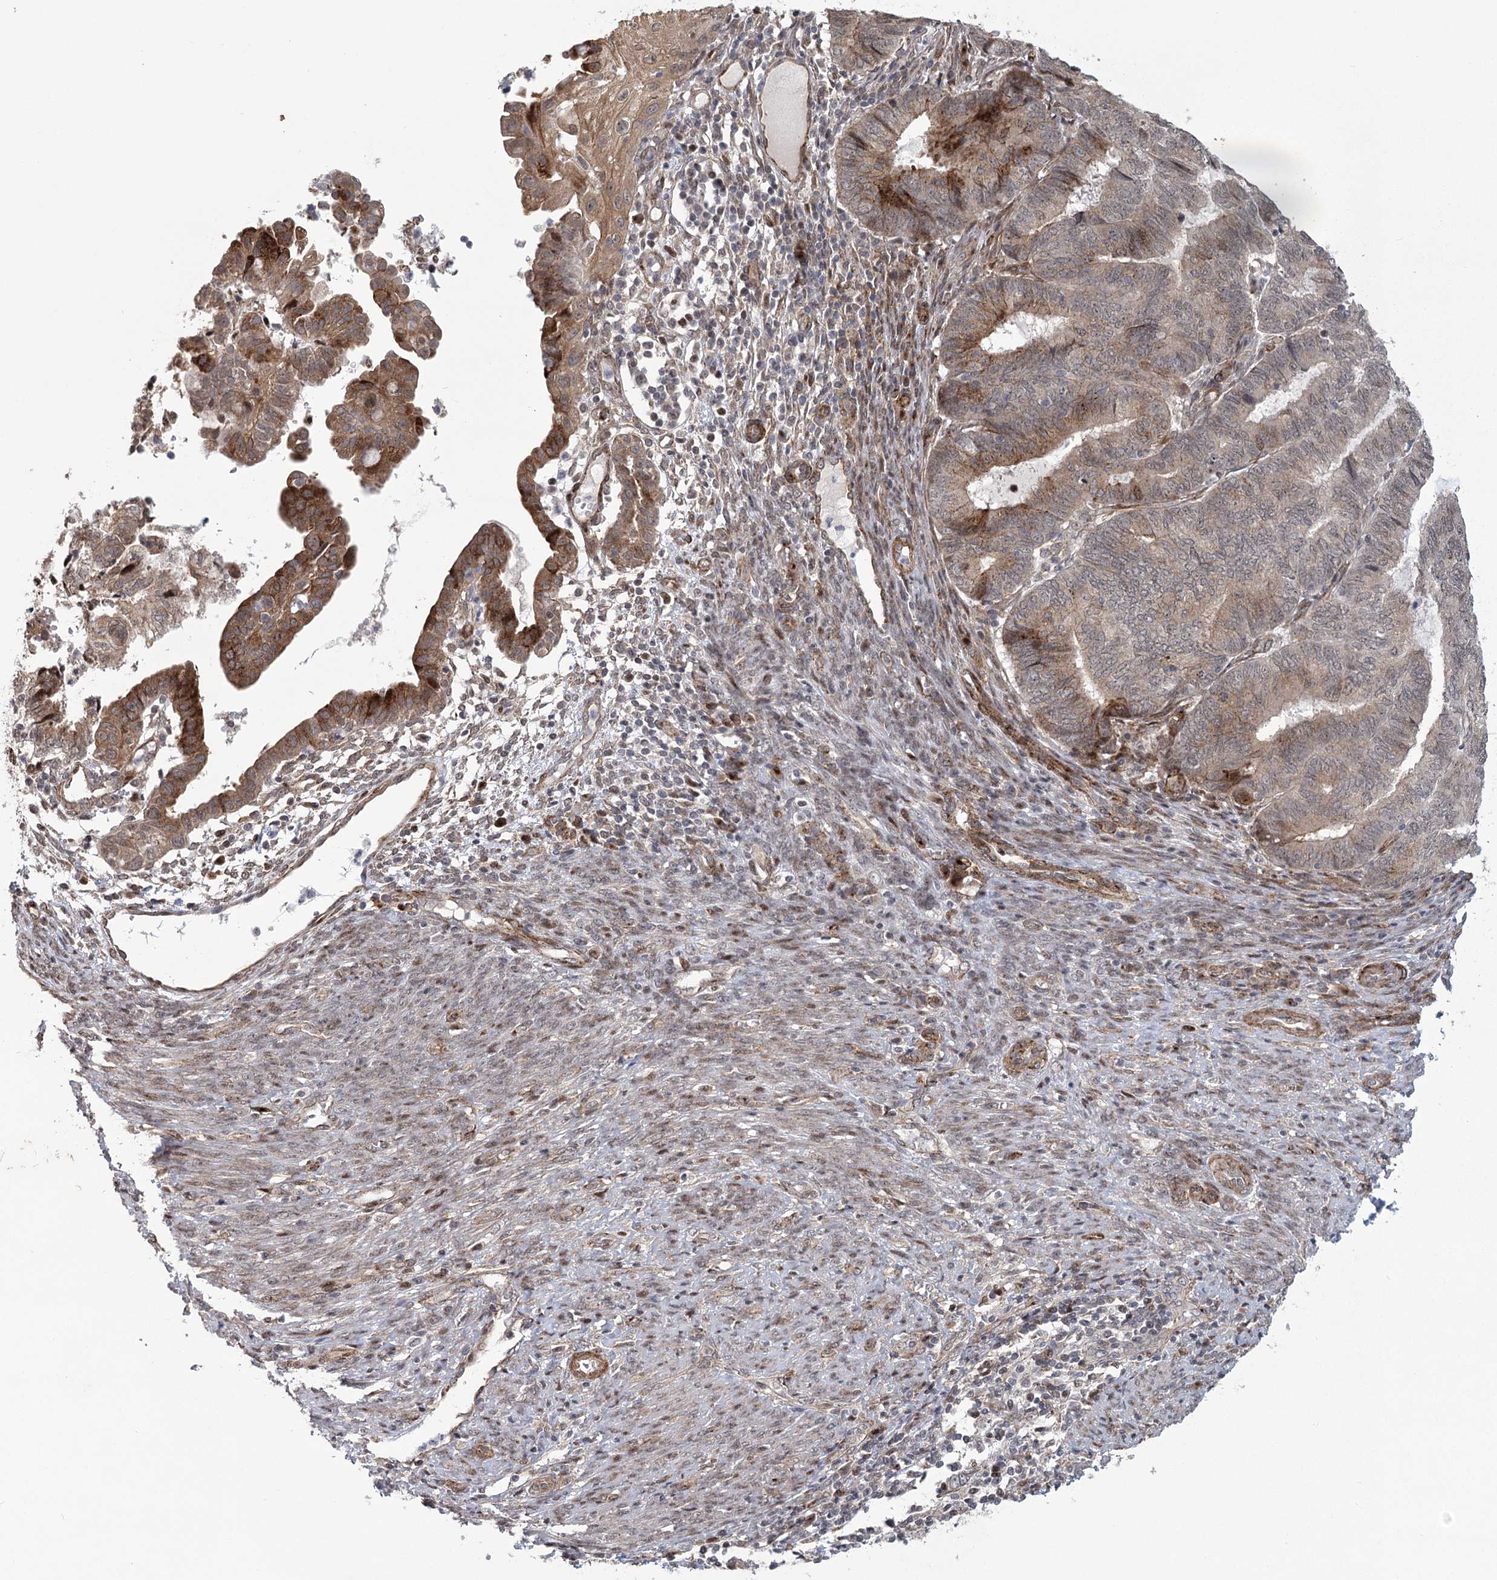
{"staining": {"intensity": "moderate", "quantity": "25%-75%", "location": "cytoplasmic/membranous,nuclear"}, "tissue": "endometrial cancer", "cell_type": "Tumor cells", "image_type": "cancer", "snomed": [{"axis": "morphology", "description": "Adenocarcinoma, NOS"}, {"axis": "topography", "description": "Uterus"}, {"axis": "topography", "description": "Endometrium"}], "caption": "The image reveals staining of endometrial cancer, revealing moderate cytoplasmic/membranous and nuclear protein staining (brown color) within tumor cells.", "gene": "PARM1", "patient": {"sex": "female", "age": 70}}